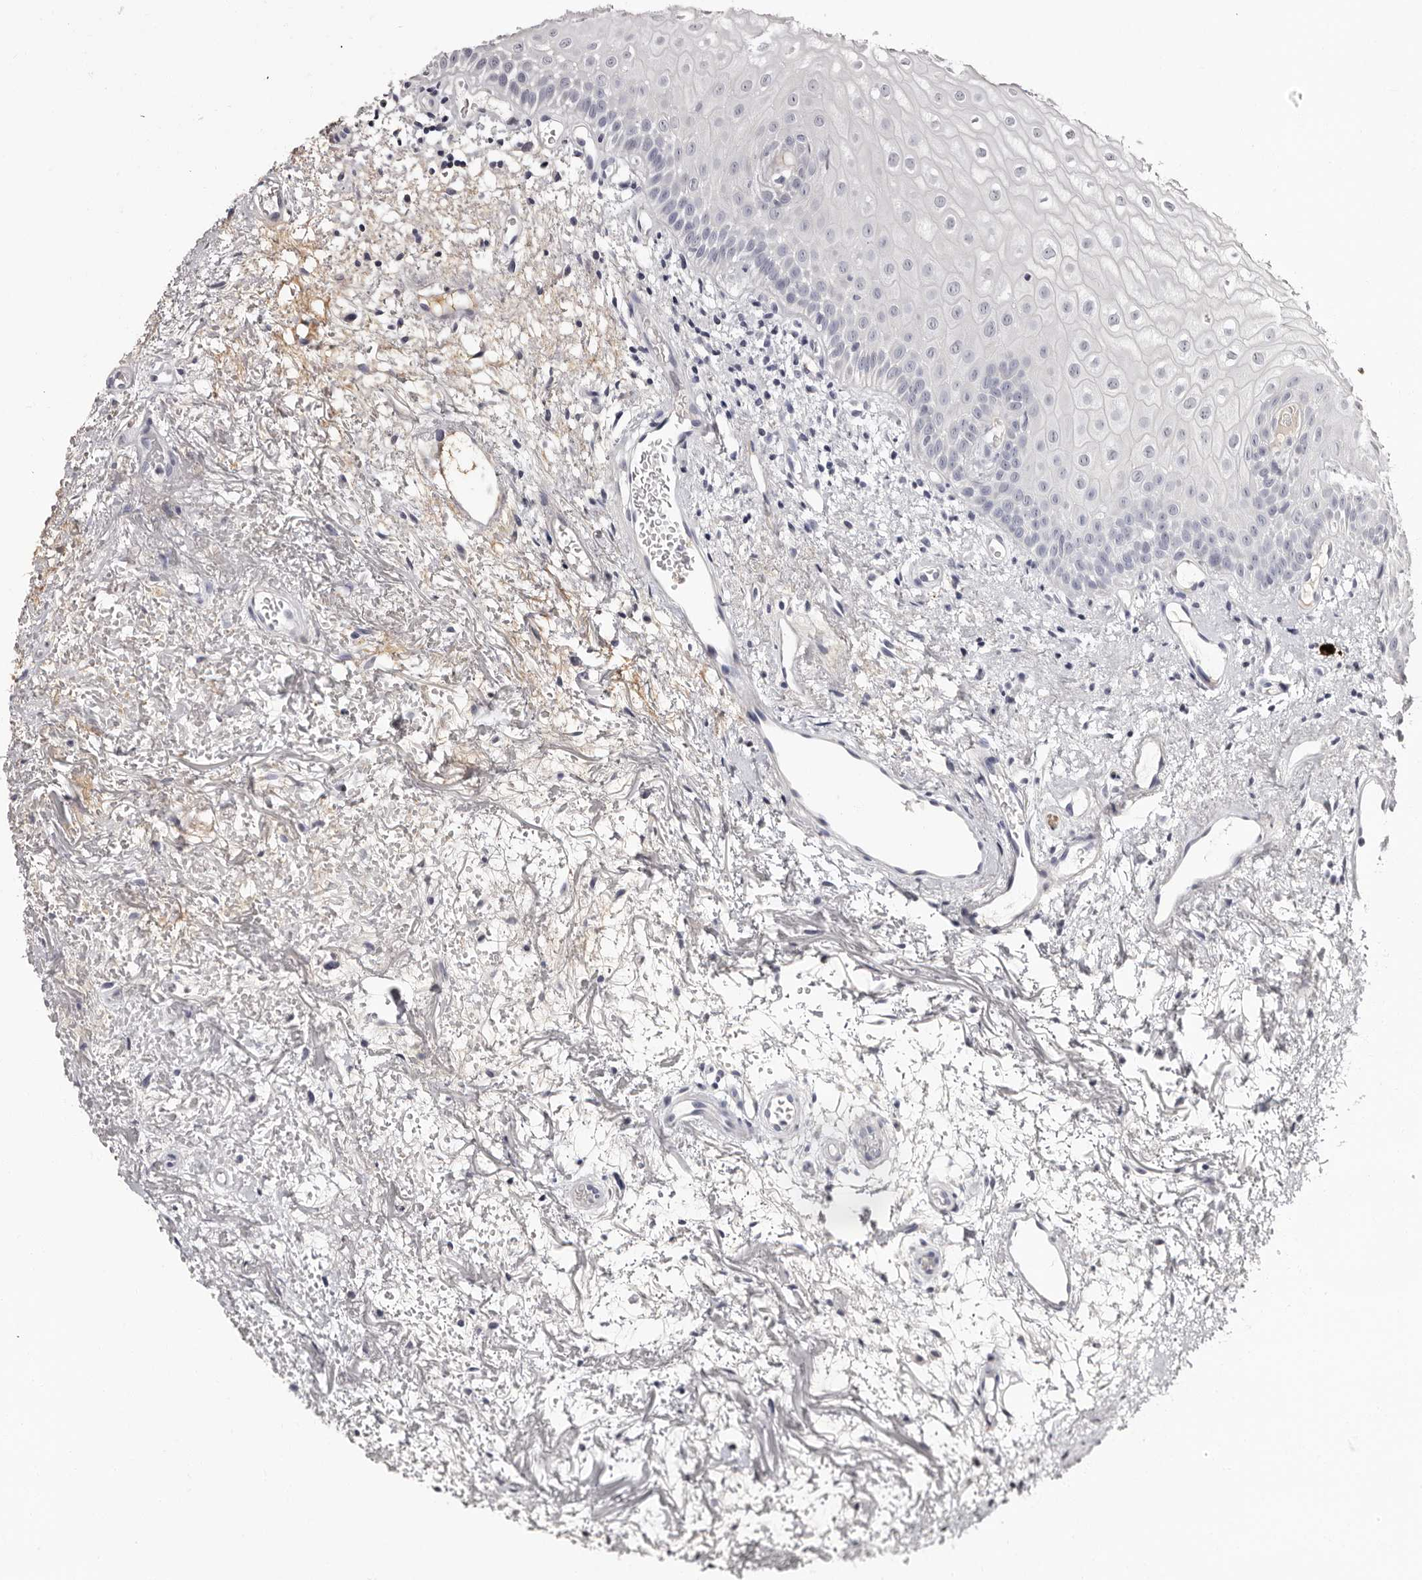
{"staining": {"intensity": "negative", "quantity": "none", "location": "none"}, "tissue": "oral mucosa", "cell_type": "Squamous epithelial cells", "image_type": "normal", "snomed": [{"axis": "morphology", "description": "Normal tissue, NOS"}, {"axis": "topography", "description": "Oral tissue"}], "caption": "Micrograph shows no protein positivity in squamous epithelial cells of benign oral mucosa.", "gene": "TBC1D22B", "patient": {"sex": "male", "age": 52}}